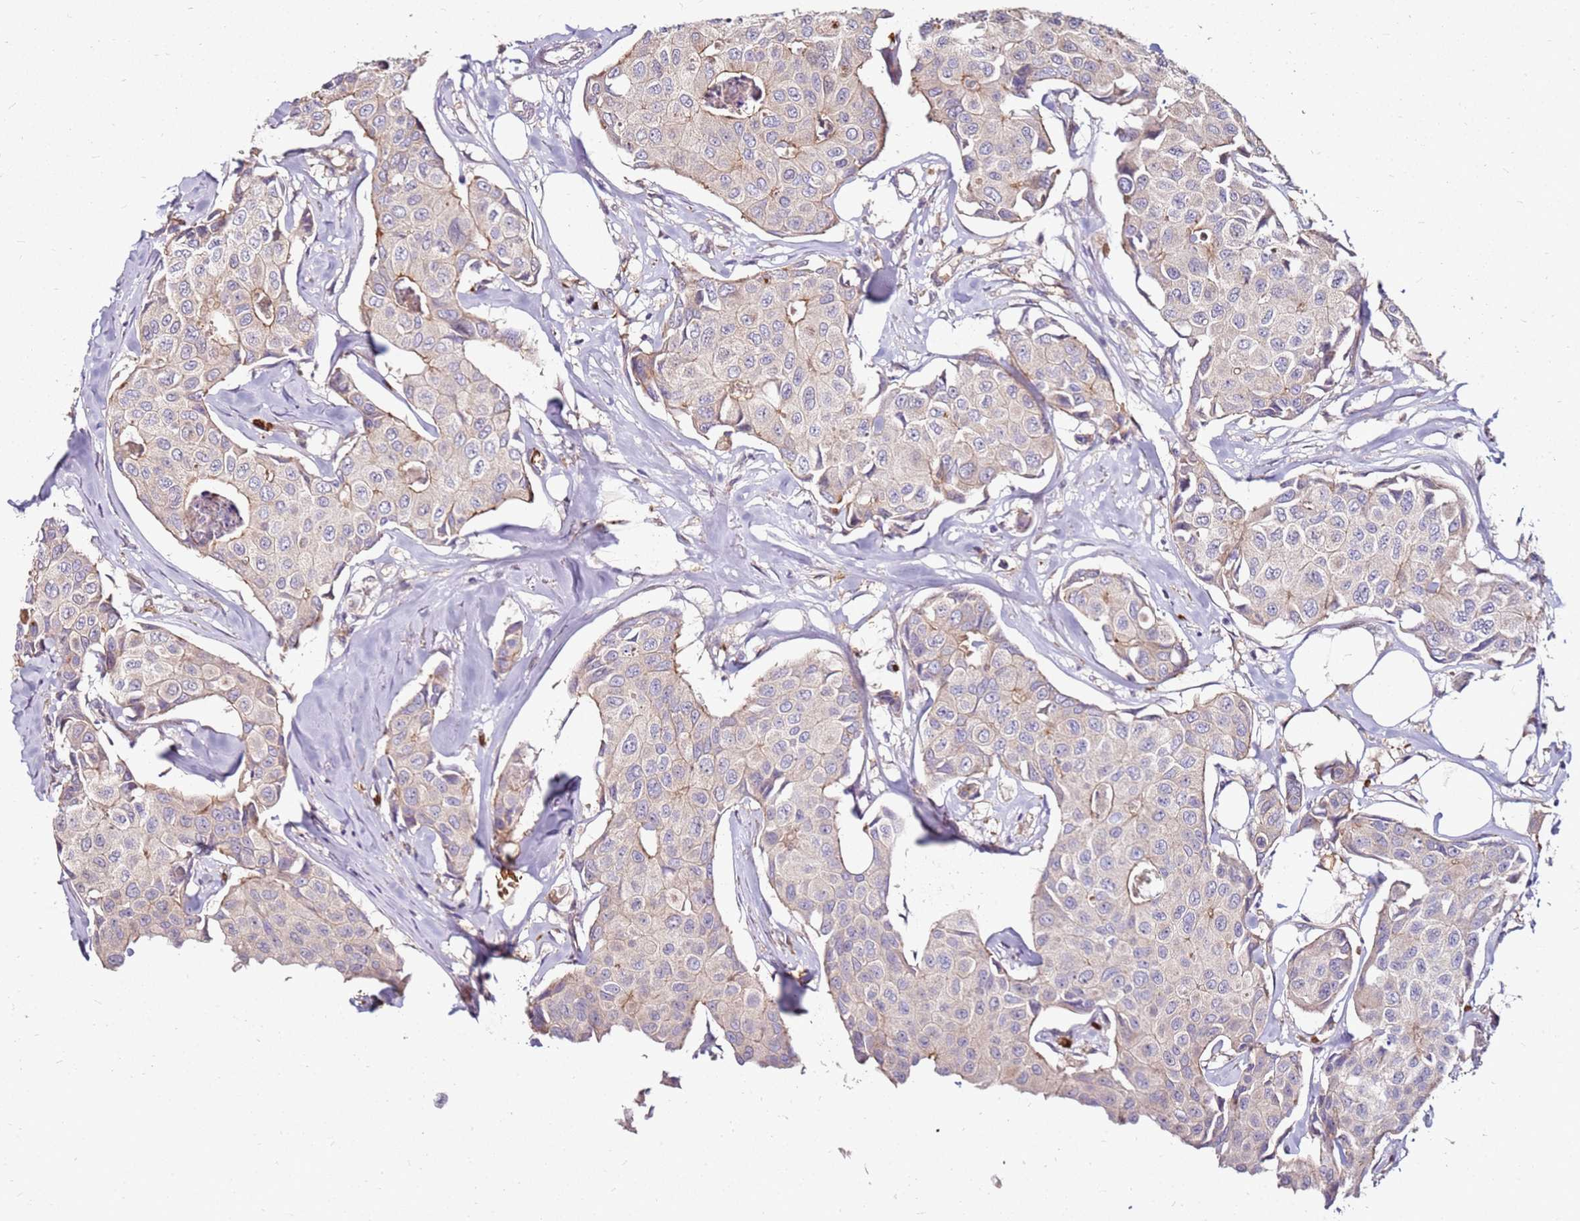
{"staining": {"intensity": "negative", "quantity": "none", "location": "none"}, "tissue": "breast cancer", "cell_type": "Tumor cells", "image_type": "cancer", "snomed": [{"axis": "morphology", "description": "Duct carcinoma"}, {"axis": "topography", "description": "Breast"}], "caption": "Protein analysis of breast cancer shows no significant expression in tumor cells. The staining was performed using DAB (3,3'-diaminobenzidine) to visualize the protein expression in brown, while the nuclei were stained in blue with hematoxylin (Magnification: 20x).", "gene": "RNF11", "patient": {"sex": "female", "age": 80}}